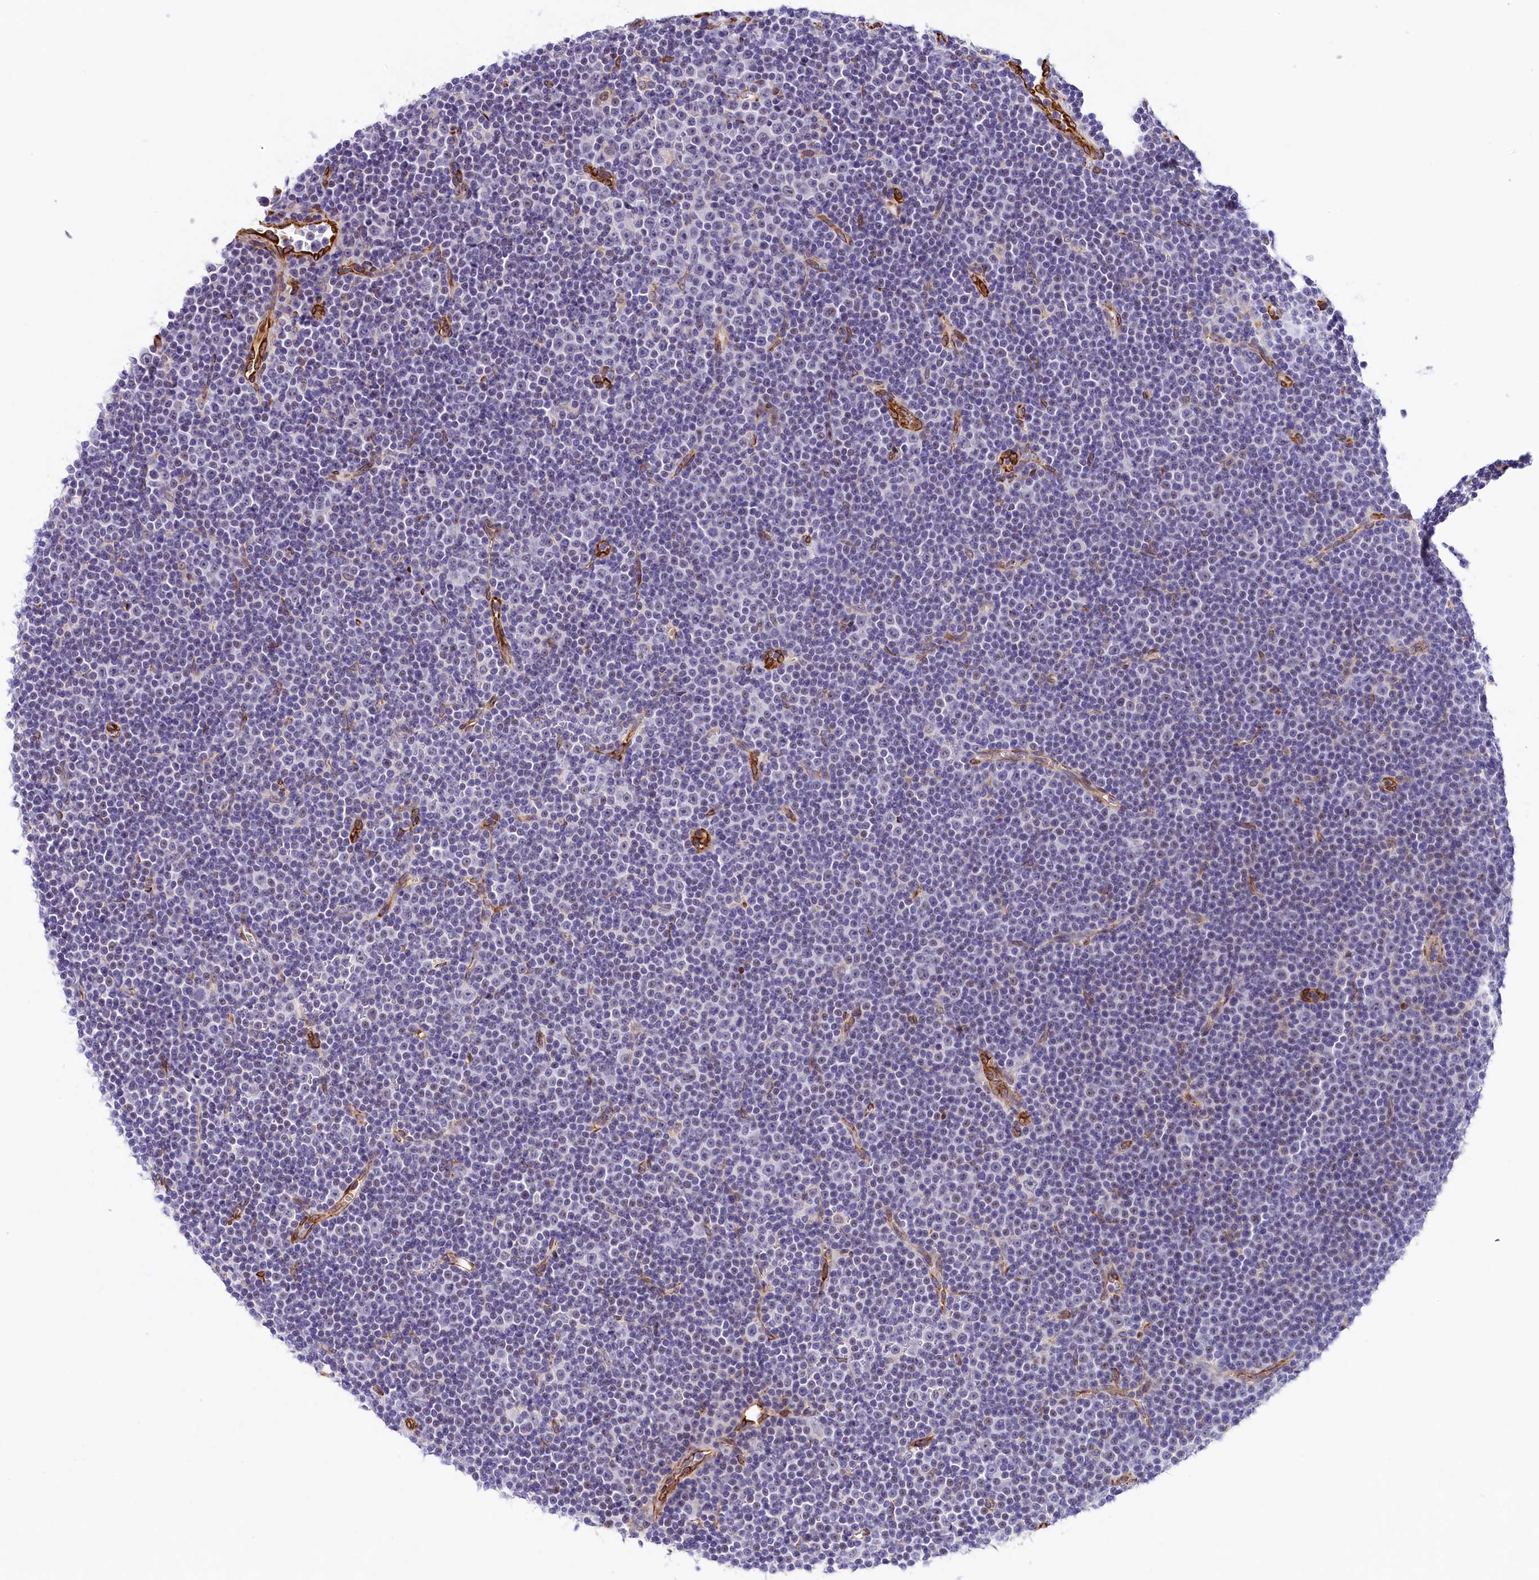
{"staining": {"intensity": "negative", "quantity": "none", "location": "none"}, "tissue": "lymphoma", "cell_type": "Tumor cells", "image_type": "cancer", "snomed": [{"axis": "morphology", "description": "Malignant lymphoma, non-Hodgkin's type, Low grade"}, {"axis": "topography", "description": "Lymph node"}], "caption": "The immunohistochemistry (IHC) photomicrograph has no significant staining in tumor cells of lymphoma tissue.", "gene": "ITGA1", "patient": {"sex": "female", "age": 67}}